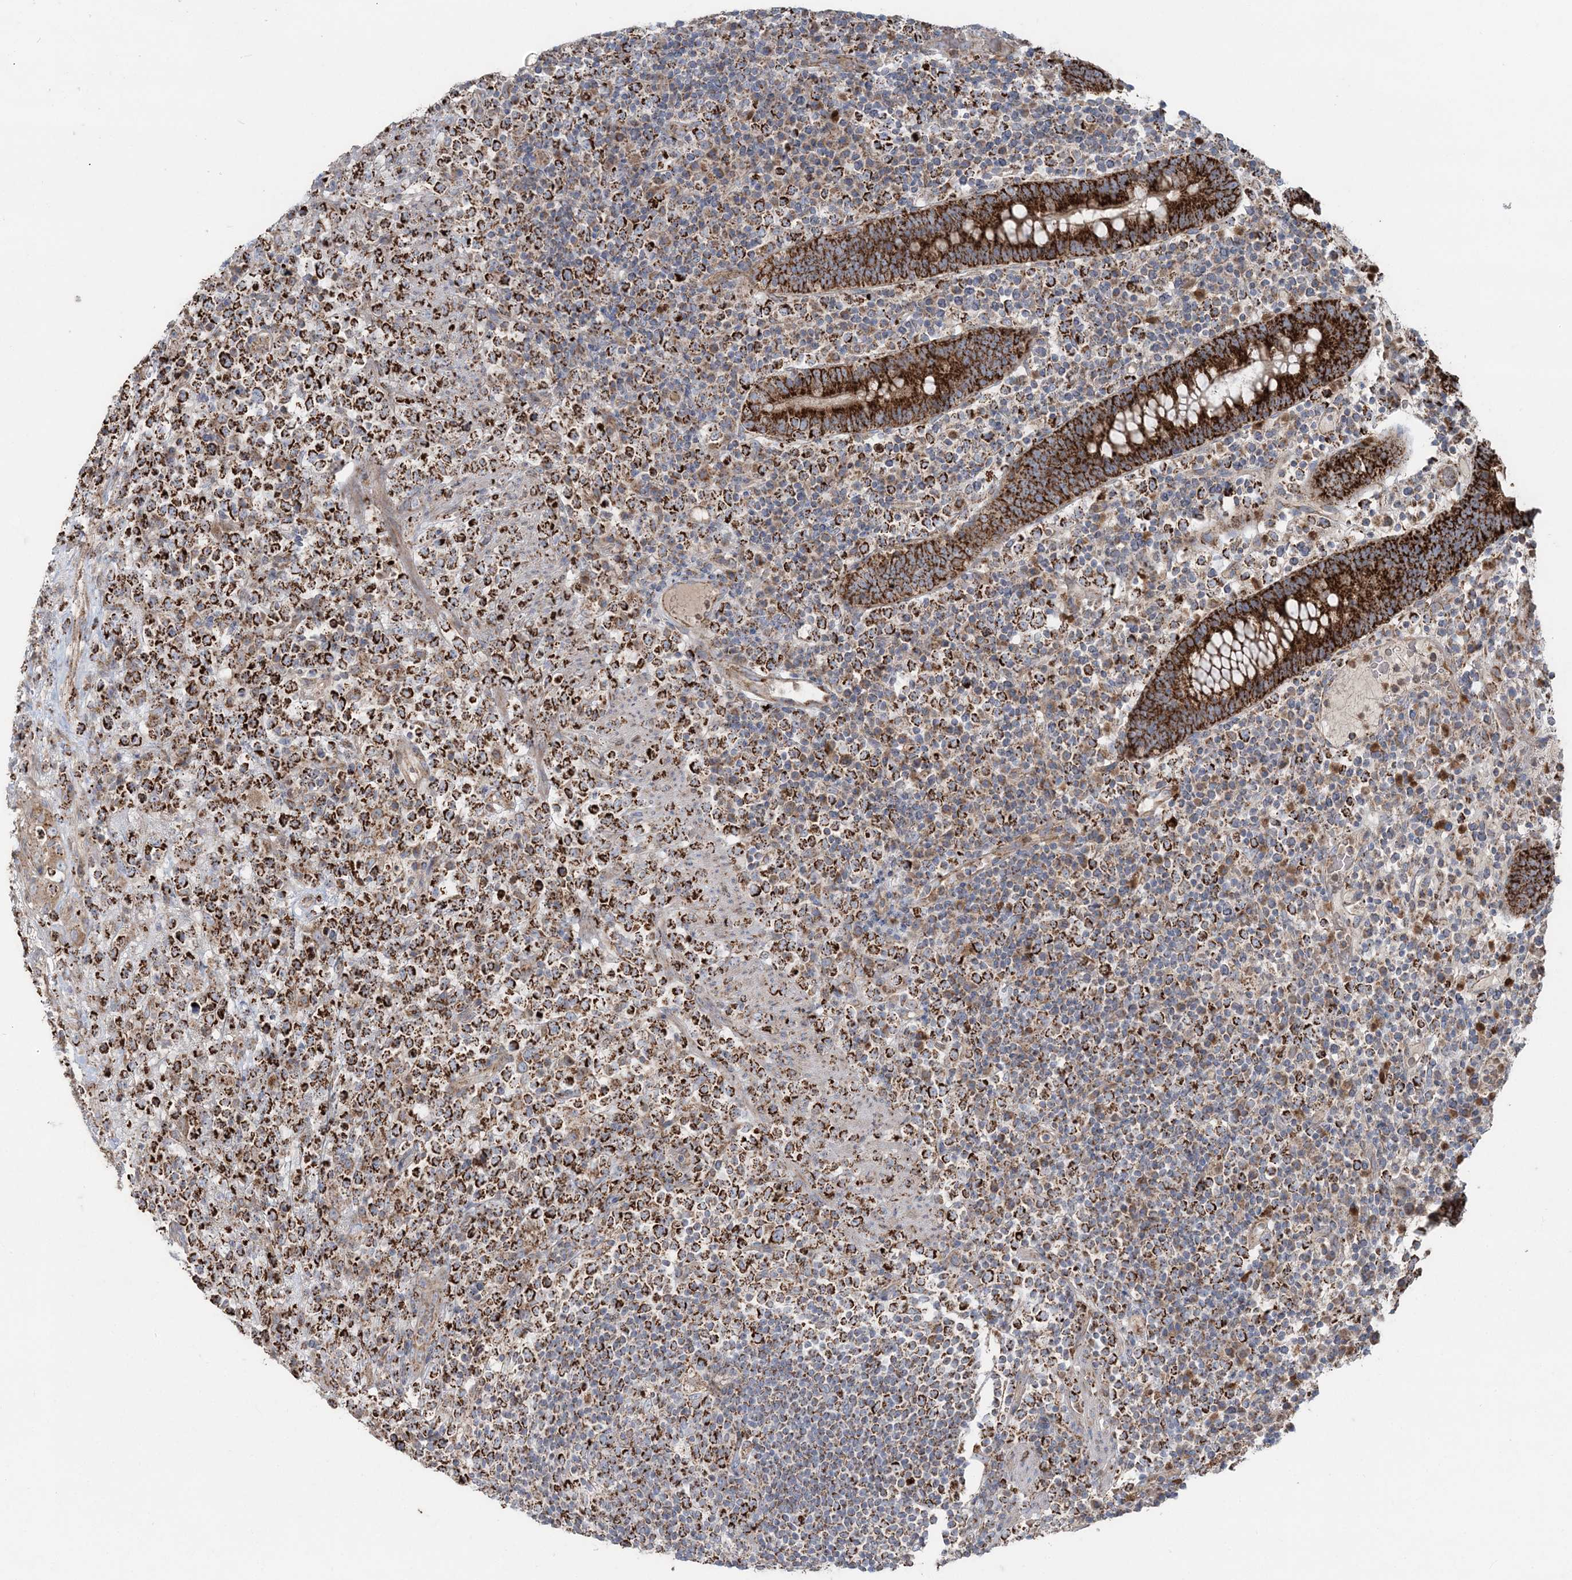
{"staining": {"intensity": "strong", "quantity": ">75%", "location": "cytoplasmic/membranous"}, "tissue": "lymphoma", "cell_type": "Tumor cells", "image_type": "cancer", "snomed": [{"axis": "morphology", "description": "Malignant lymphoma, non-Hodgkin's type, High grade"}, {"axis": "topography", "description": "Colon"}], "caption": "Lymphoma stained with IHC exhibits strong cytoplasmic/membranous staining in approximately >75% of tumor cells. (Stains: DAB in brown, nuclei in blue, Microscopy: brightfield microscopy at high magnification).", "gene": "LRPPRC", "patient": {"sex": "female", "age": 53}}